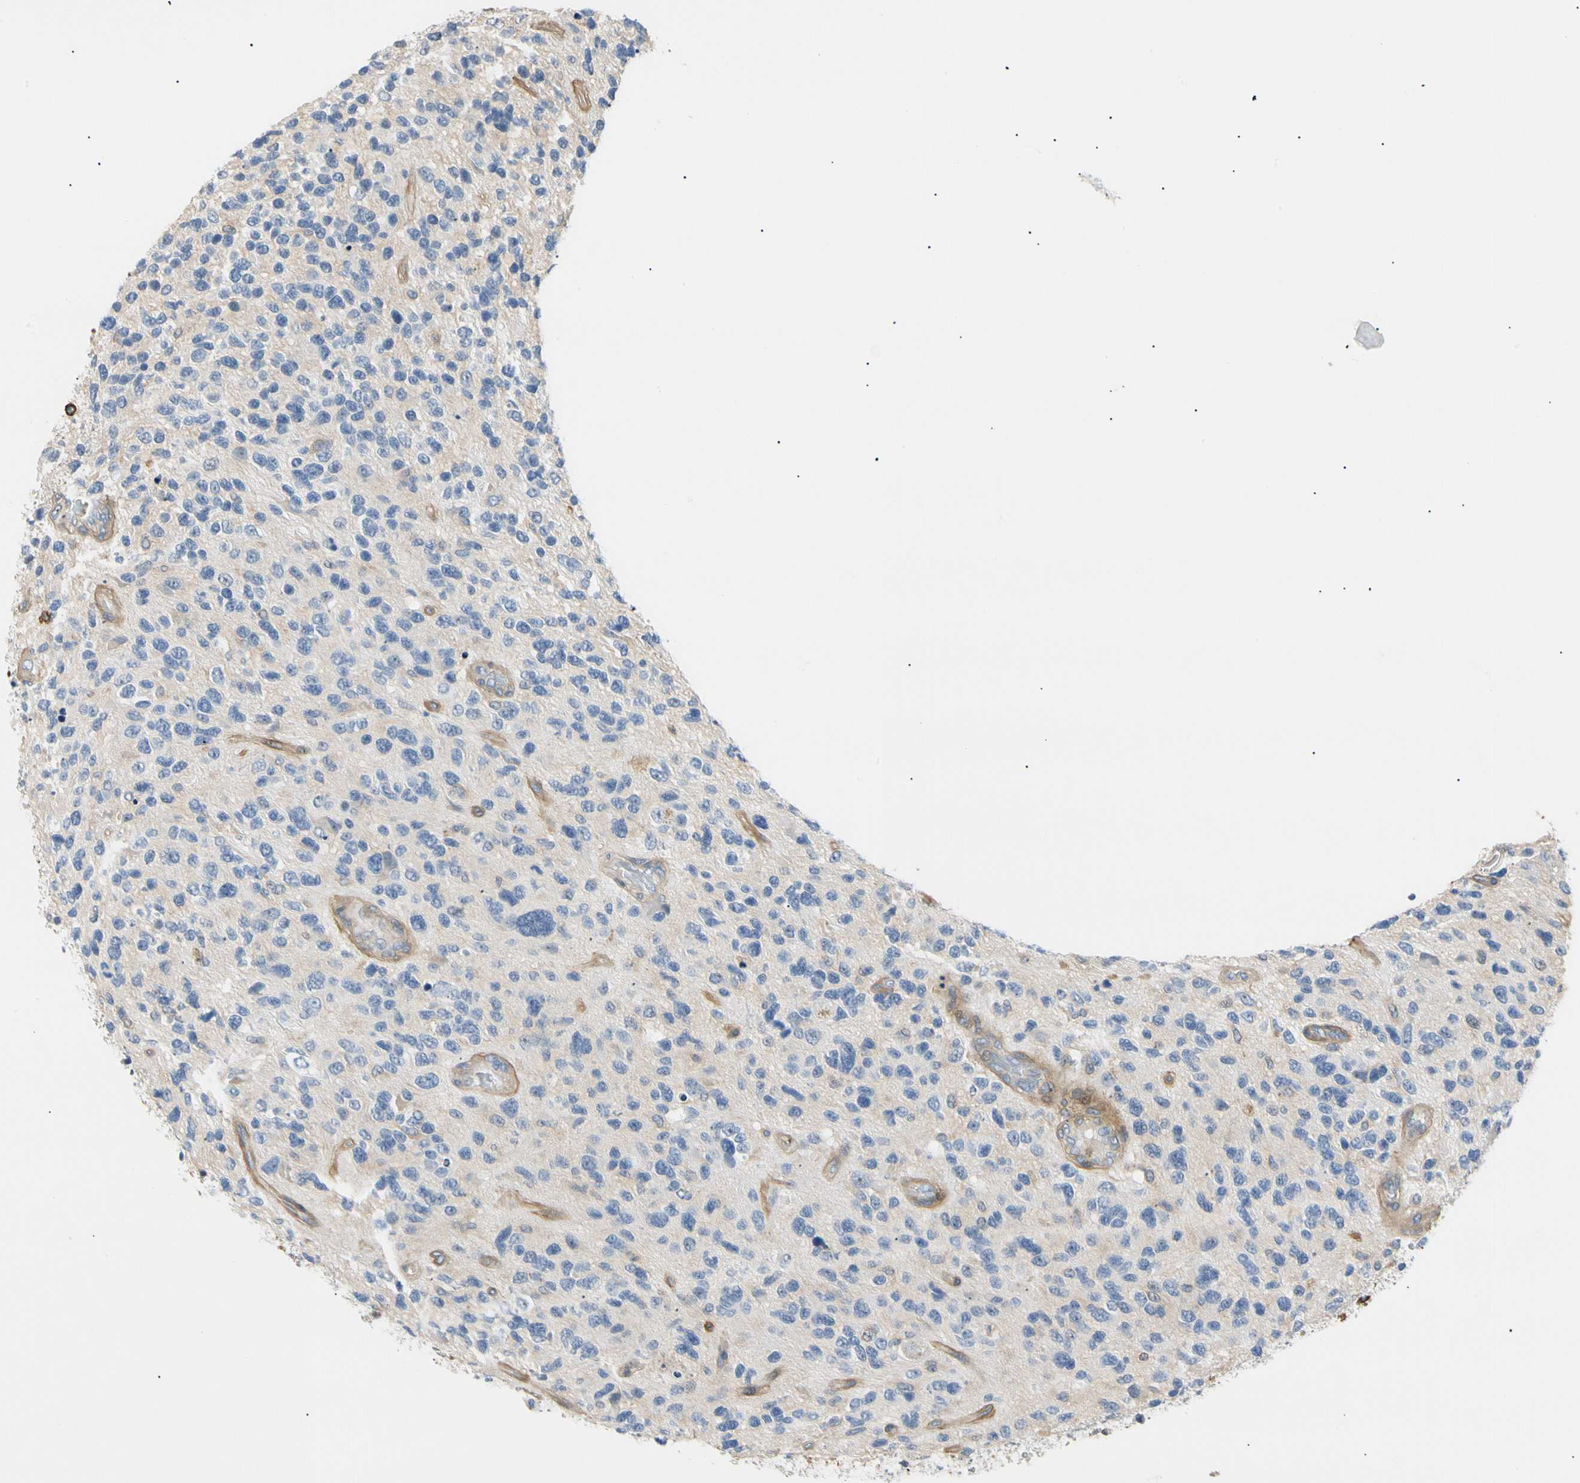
{"staining": {"intensity": "negative", "quantity": "none", "location": "none"}, "tissue": "glioma", "cell_type": "Tumor cells", "image_type": "cancer", "snomed": [{"axis": "morphology", "description": "Glioma, malignant, High grade"}, {"axis": "topography", "description": "Brain"}], "caption": "Histopathology image shows no significant protein expression in tumor cells of malignant glioma (high-grade).", "gene": "TNFRSF18", "patient": {"sex": "female", "age": 58}}